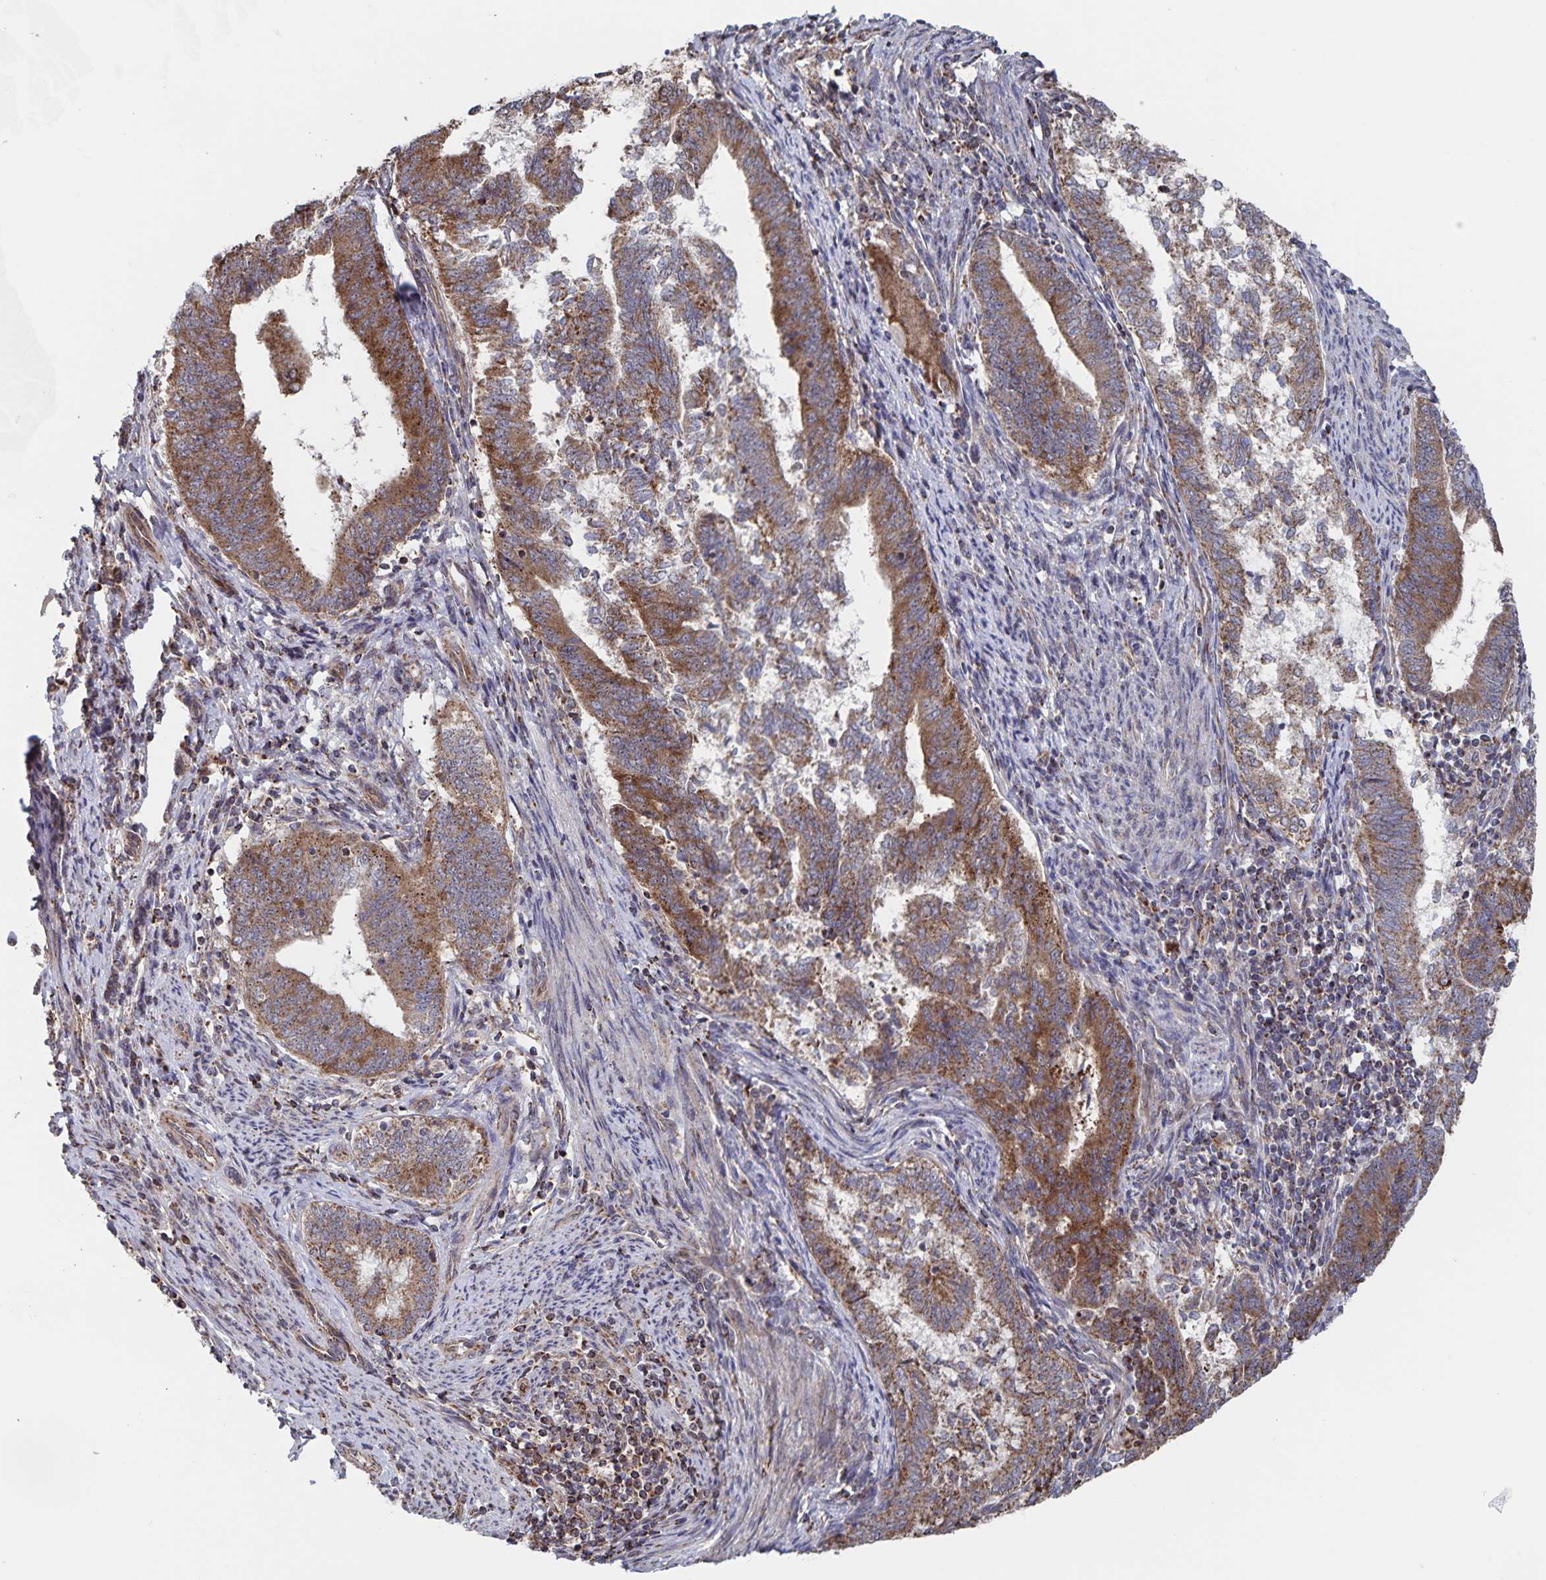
{"staining": {"intensity": "moderate", "quantity": ">75%", "location": "cytoplasmic/membranous"}, "tissue": "endometrial cancer", "cell_type": "Tumor cells", "image_type": "cancer", "snomed": [{"axis": "morphology", "description": "Adenocarcinoma, NOS"}, {"axis": "topography", "description": "Endometrium"}], "caption": "Brown immunohistochemical staining in endometrial cancer (adenocarcinoma) shows moderate cytoplasmic/membranous expression in about >75% of tumor cells. (IHC, brightfield microscopy, high magnification).", "gene": "ACACA", "patient": {"sex": "female", "age": 65}}